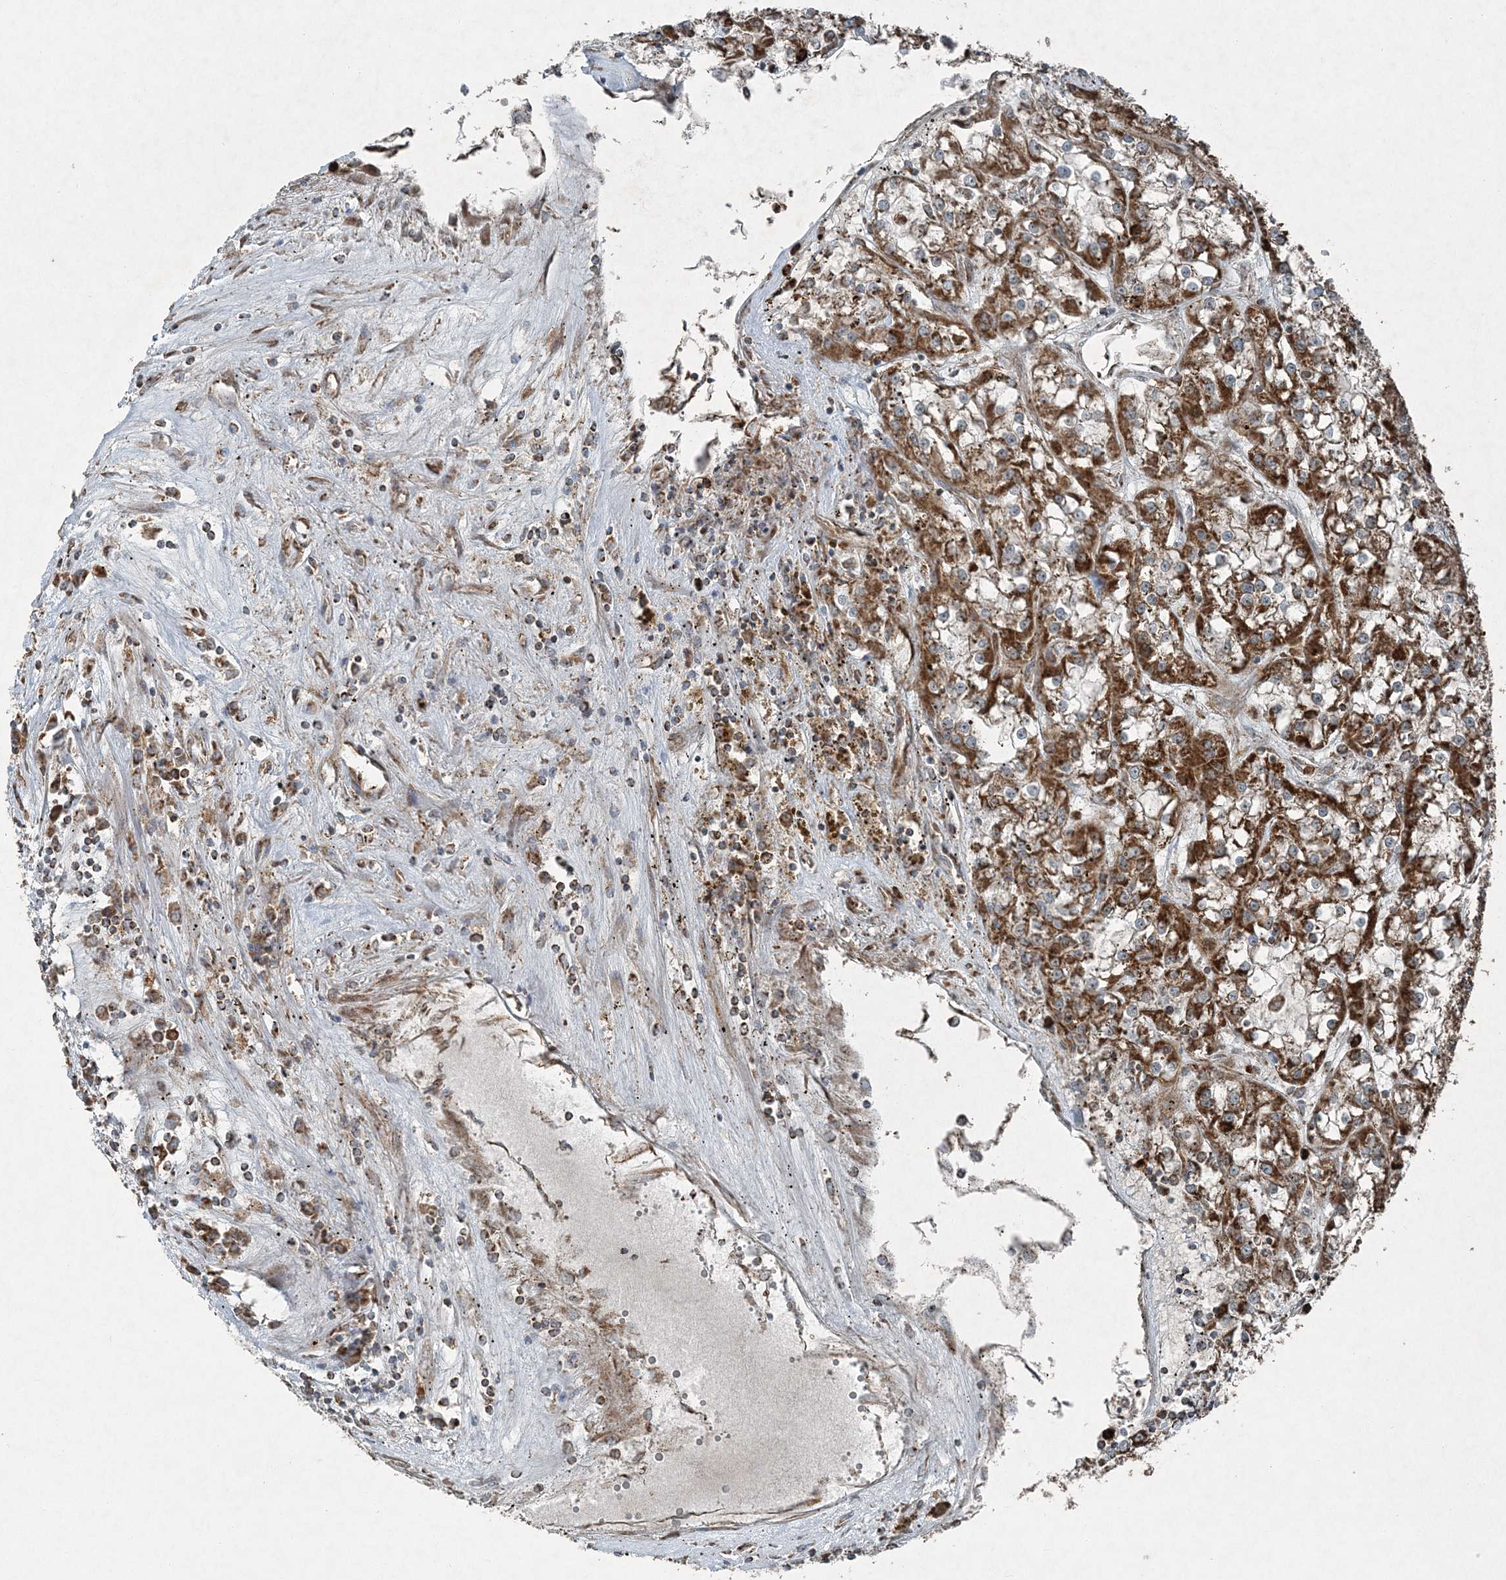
{"staining": {"intensity": "strong", "quantity": ">75%", "location": "cytoplasmic/membranous"}, "tissue": "renal cancer", "cell_type": "Tumor cells", "image_type": "cancer", "snomed": [{"axis": "morphology", "description": "Adenocarcinoma, NOS"}, {"axis": "topography", "description": "Kidney"}], "caption": "Renal cancer stained with a protein marker shows strong staining in tumor cells.", "gene": "COPS7B", "patient": {"sex": "female", "age": 52}}